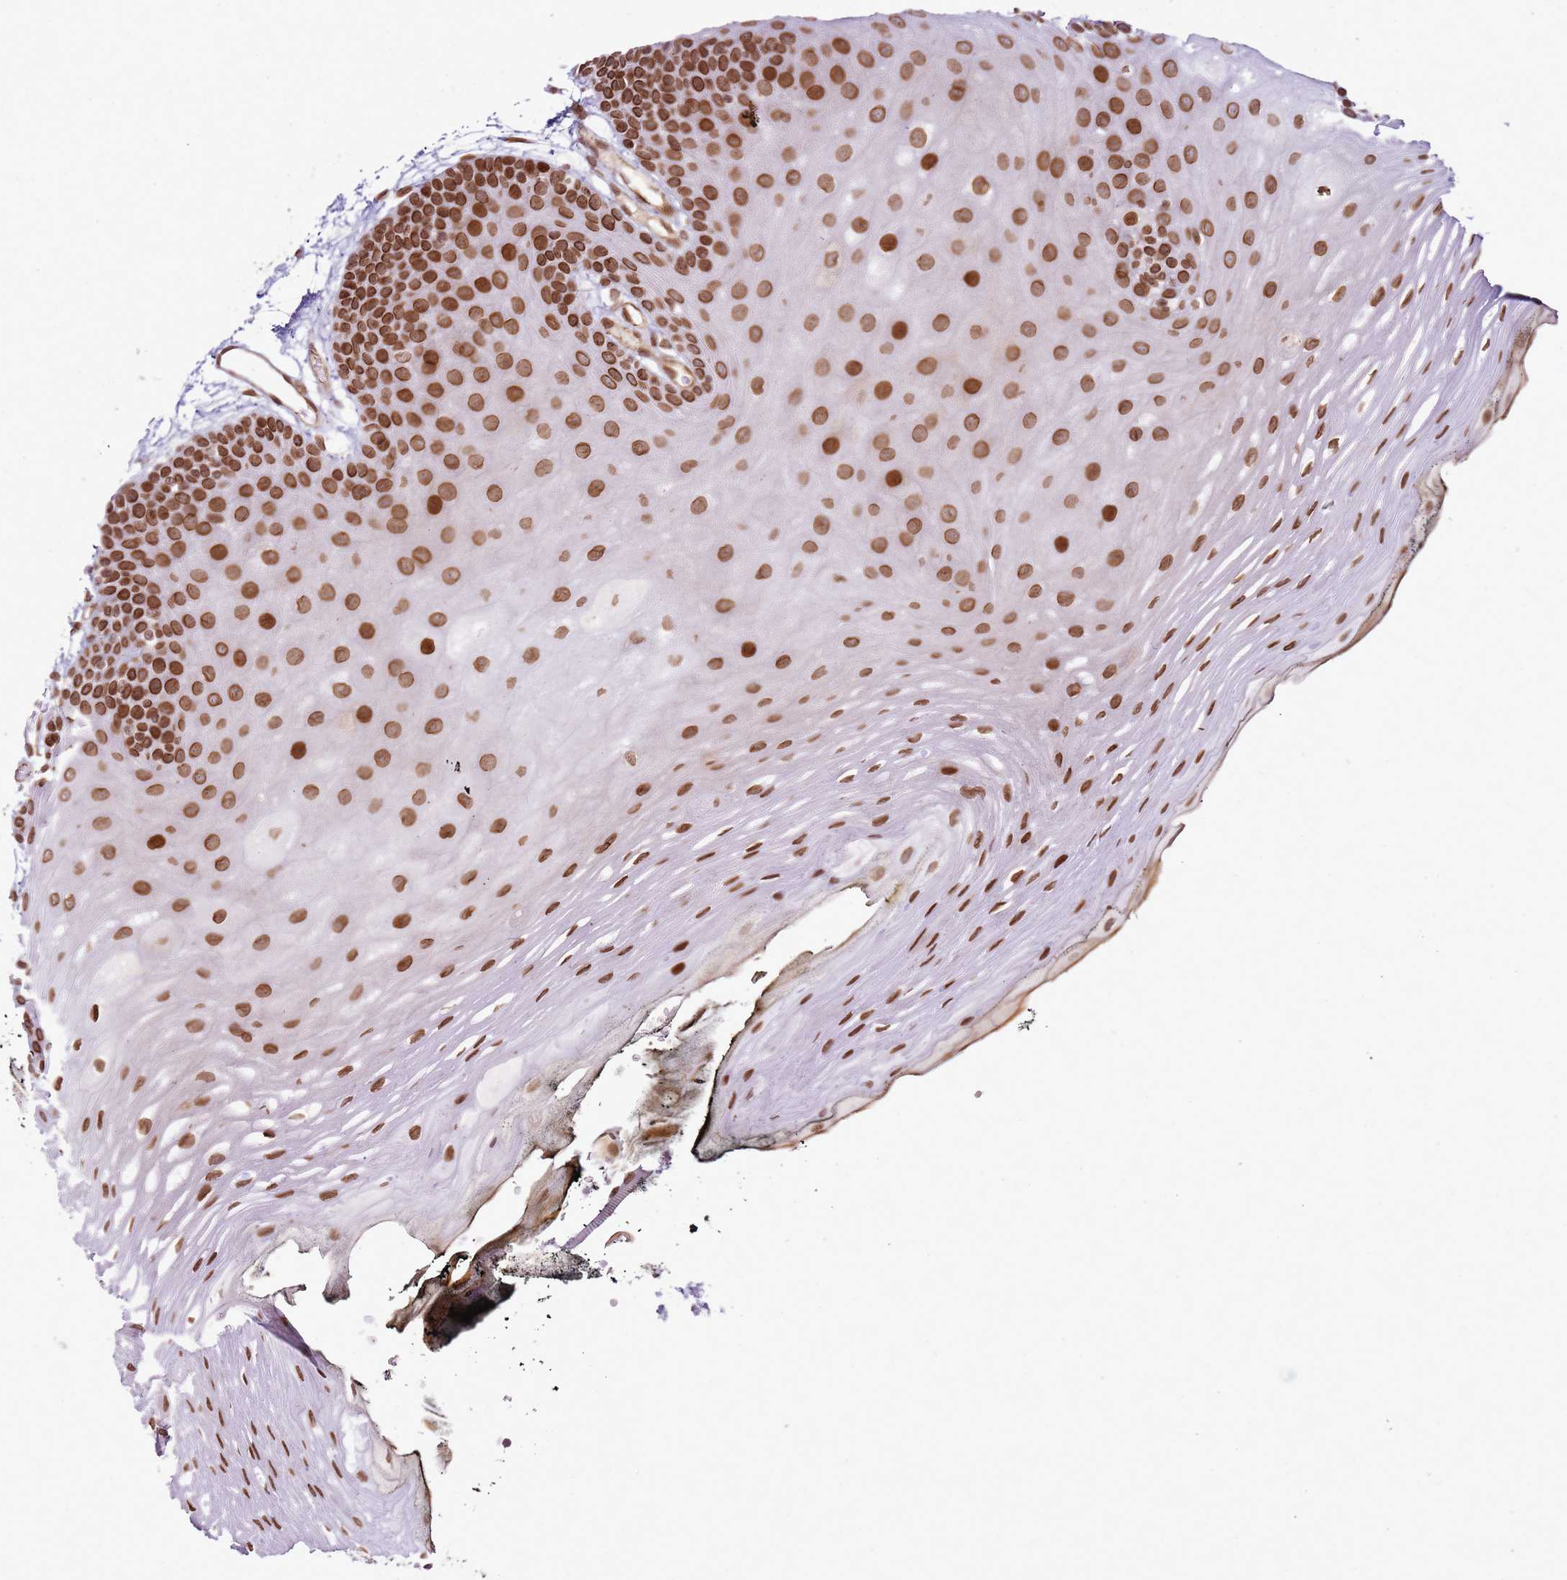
{"staining": {"intensity": "strong", "quantity": ">75%", "location": "cytoplasmic/membranous,nuclear"}, "tissue": "oral mucosa", "cell_type": "Squamous epithelial cells", "image_type": "normal", "snomed": [{"axis": "morphology", "description": "Normal tissue, NOS"}, {"axis": "topography", "description": "Oral tissue"}, {"axis": "topography", "description": "Tounge, NOS"}], "caption": "DAB immunohistochemical staining of unremarkable human oral mucosa displays strong cytoplasmic/membranous,nuclear protein expression in approximately >75% of squamous epithelial cells. The staining was performed using DAB (3,3'-diaminobenzidine), with brown indicating positive protein expression. Nuclei are stained blue with hematoxylin.", "gene": "POU6F1", "patient": {"sex": "female", "age": 81}}